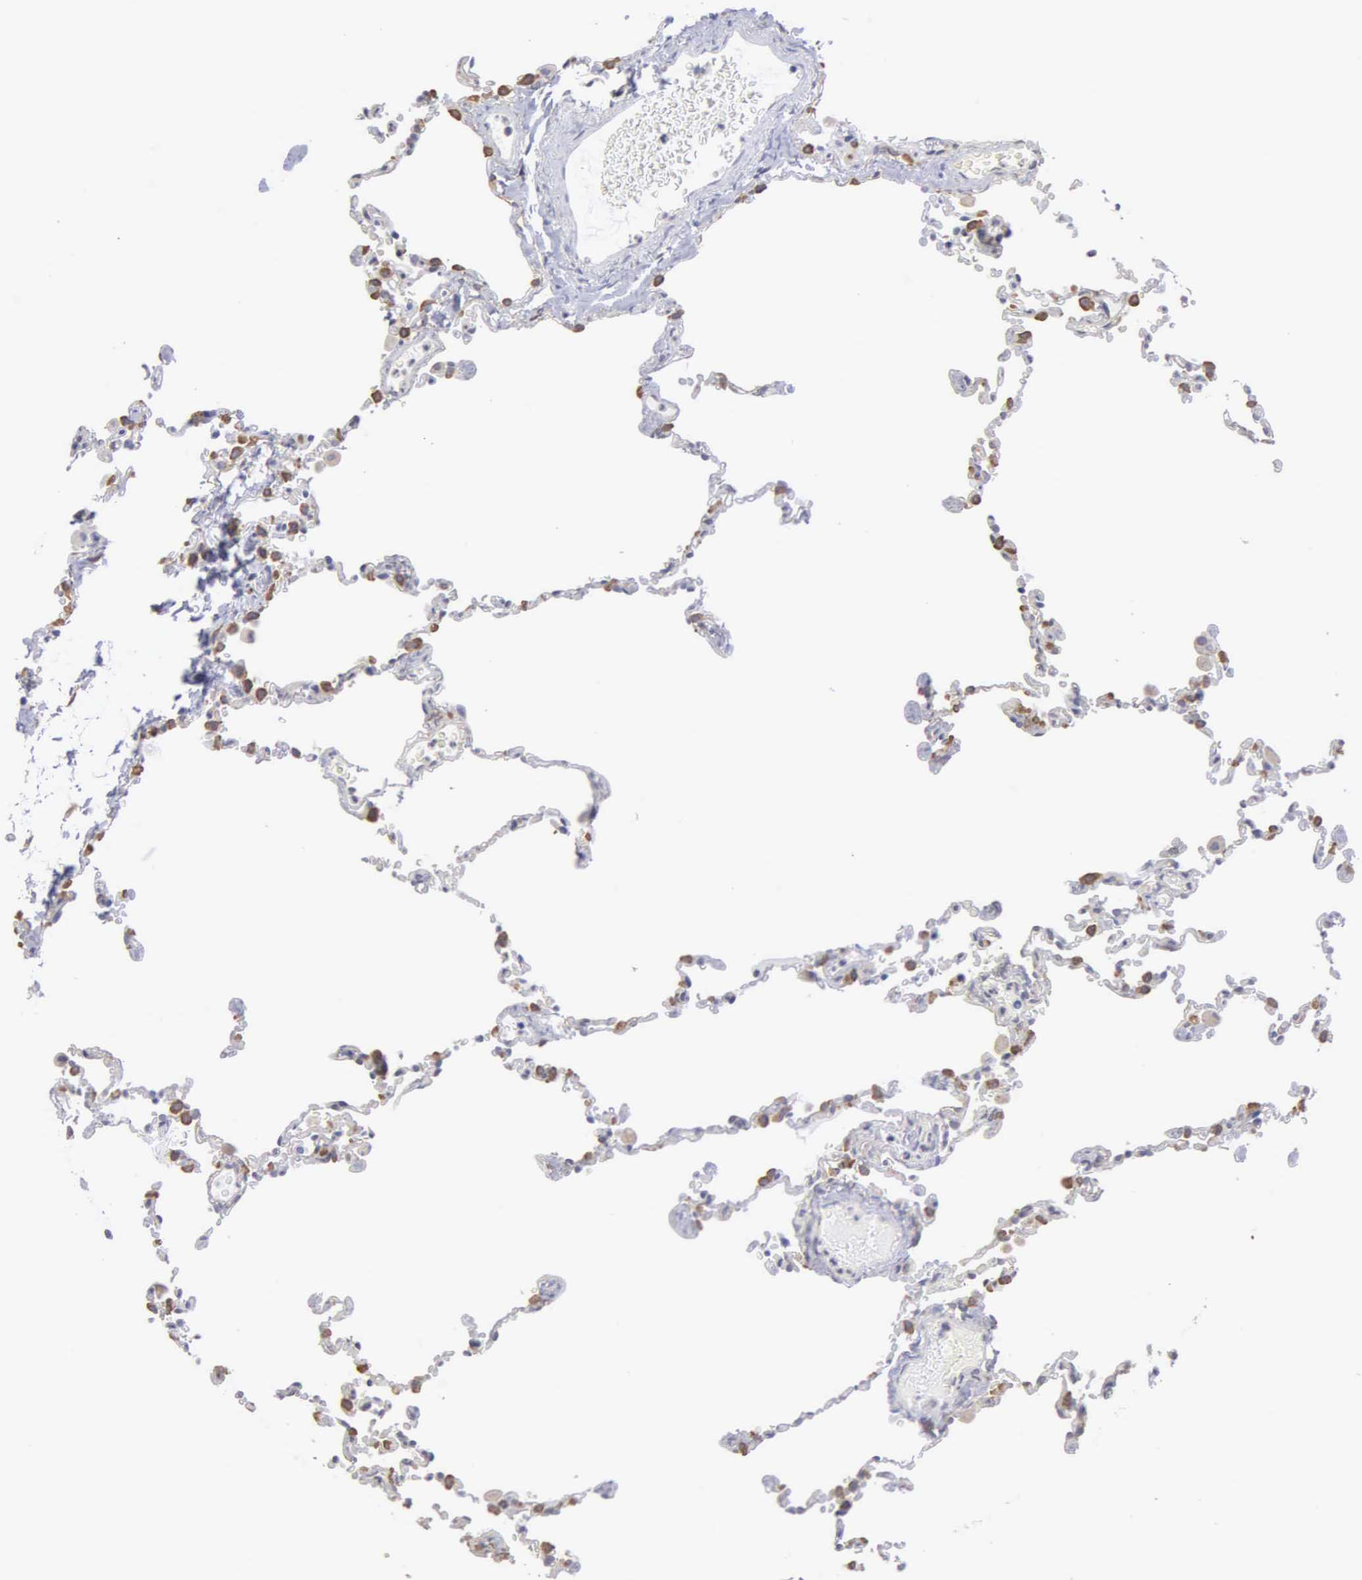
{"staining": {"intensity": "moderate", "quantity": "<25%", "location": "cytoplasmic/membranous"}, "tissue": "lung", "cell_type": "Alveolar cells", "image_type": "normal", "snomed": [{"axis": "morphology", "description": "Normal tissue, NOS"}, {"axis": "topography", "description": "Lung"}], "caption": "IHC staining of unremarkable lung, which demonstrates low levels of moderate cytoplasmic/membranous staining in approximately <25% of alveolar cells indicating moderate cytoplasmic/membranous protein expression. The staining was performed using DAB (brown) for protein detection and nuclei were counterstained in hematoxylin (blue).", "gene": "LIN52", "patient": {"sex": "female", "age": 61}}